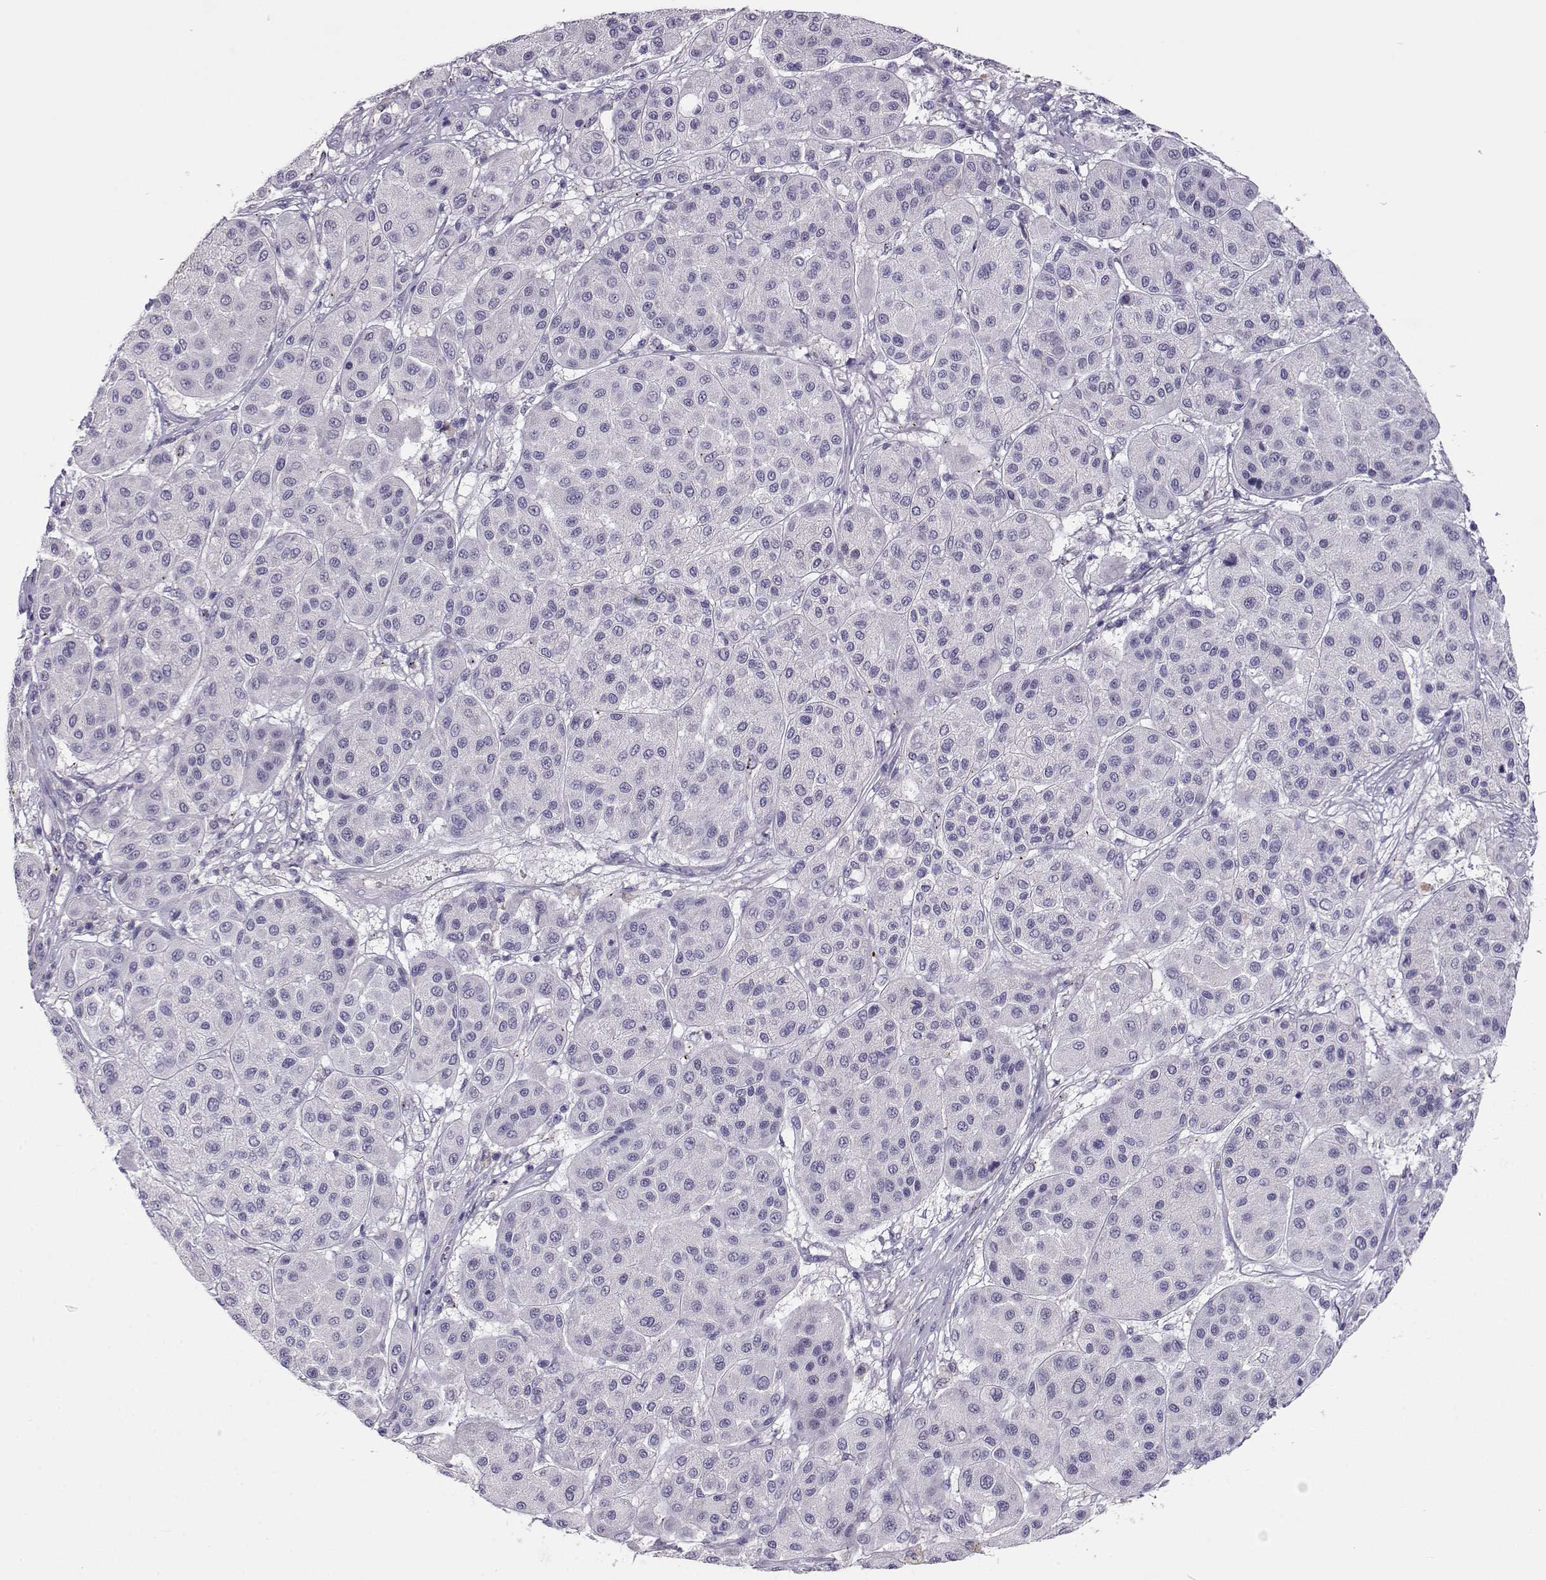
{"staining": {"intensity": "negative", "quantity": "none", "location": "none"}, "tissue": "melanoma", "cell_type": "Tumor cells", "image_type": "cancer", "snomed": [{"axis": "morphology", "description": "Malignant melanoma, Metastatic site"}, {"axis": "topography", "description": "Smooth muscle"}], "caption": "Immunohistochemistry image of human melanoma stained for a protein (brown), which demonstrates no staining in tumor cells.", "gene": "ENDOU", "patient": {"sex": "male", "age": 41}}